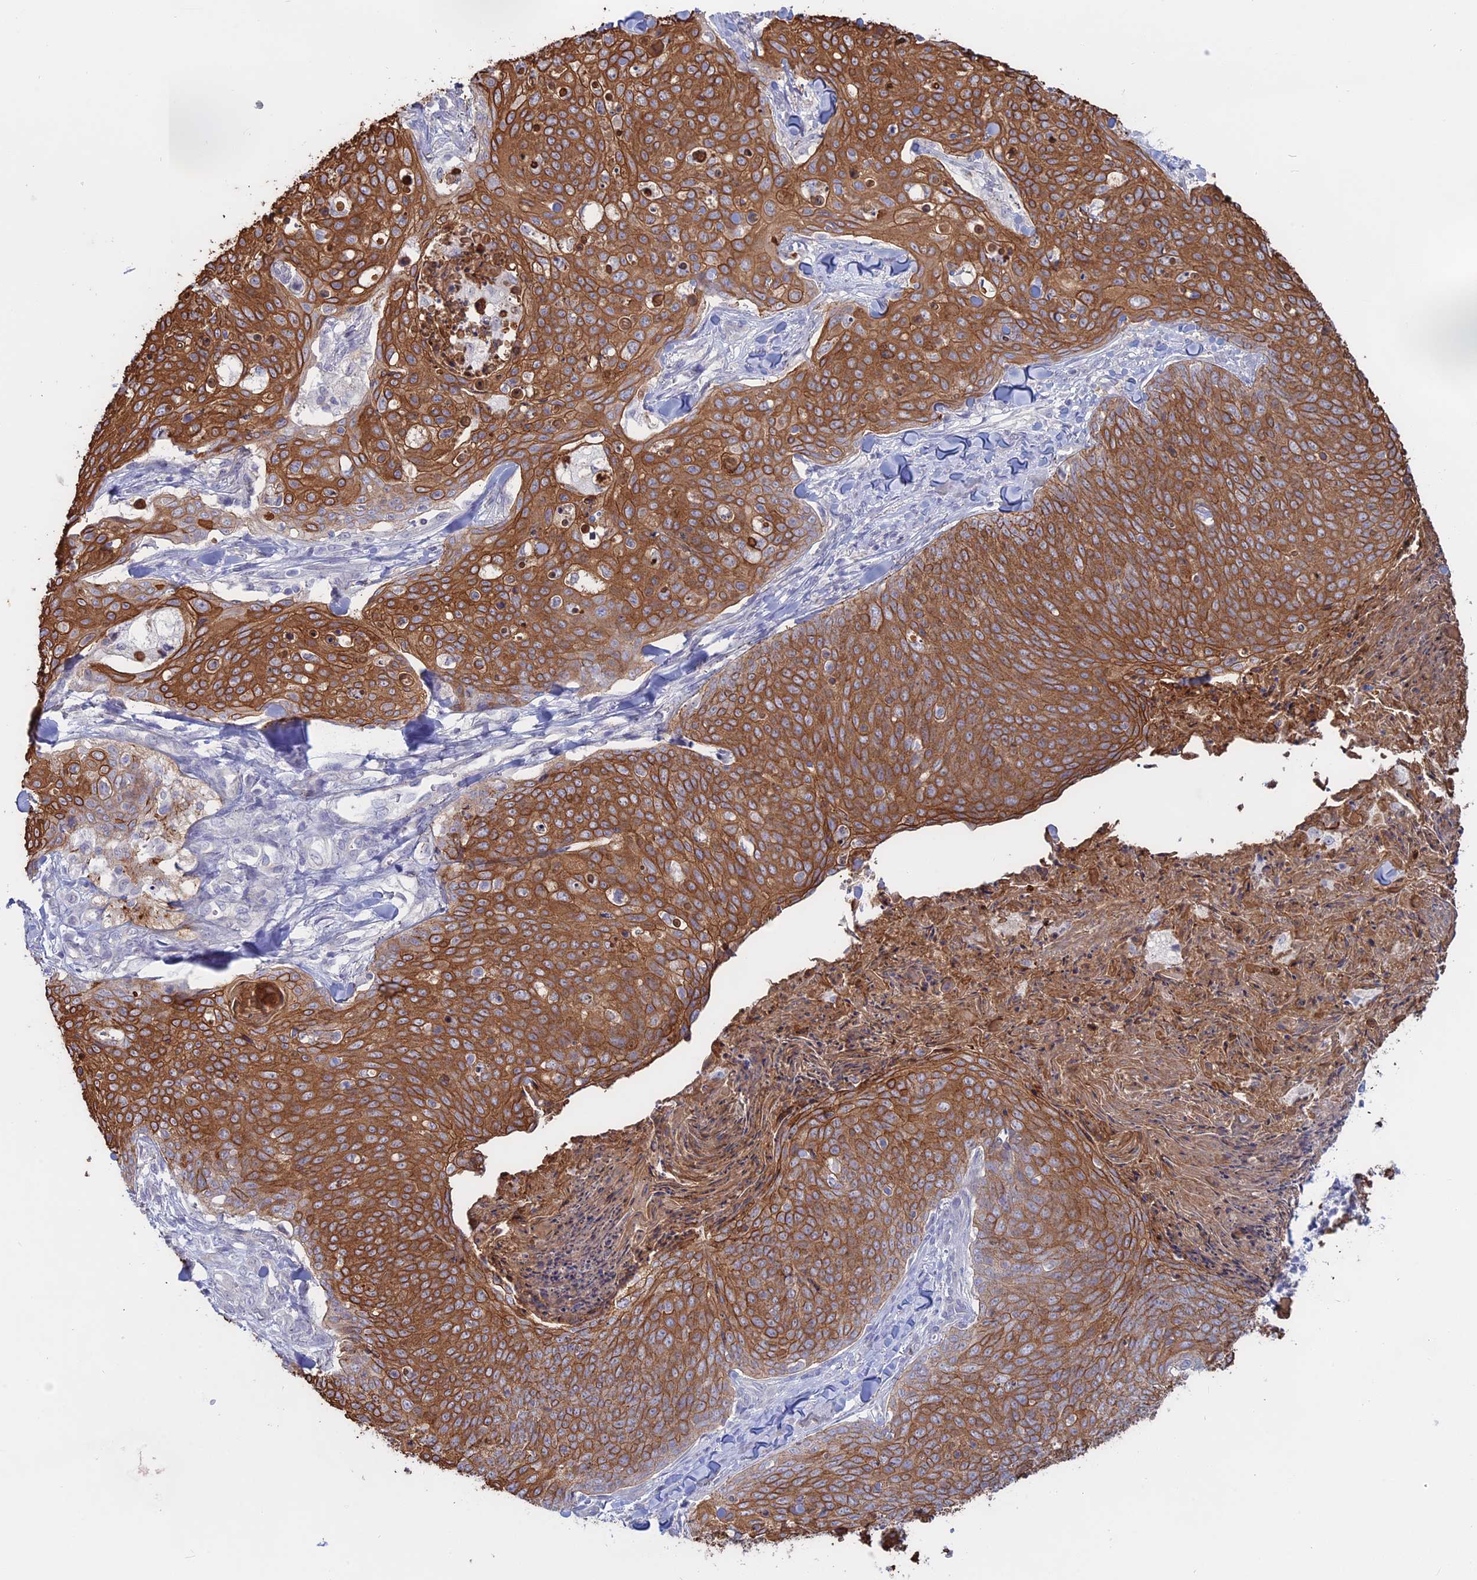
{"staining": {"intensity": "strong", "quantity": ">75%", "location": "cytoplasmic/membranous"}, "tissue": "skin cancer", "cell_type": "Tumor cells", "image_type": "cancer", "snomed": [{"axis": "morphology", "description": "Squamous cell carcinoma, NOS"}, {"axis": "topography", "description": "Skin"}, {"axis": "topography", "description": "Vulva"}], "caption": "The micrograph exhibits a brown stain indicating the presence of a protein in the cytoplasmic/membranous of tumor cells in squamous cell carcinoma (skin).", "gene": "MYO5B", "patient": {"sex": "female", "age": 85}}